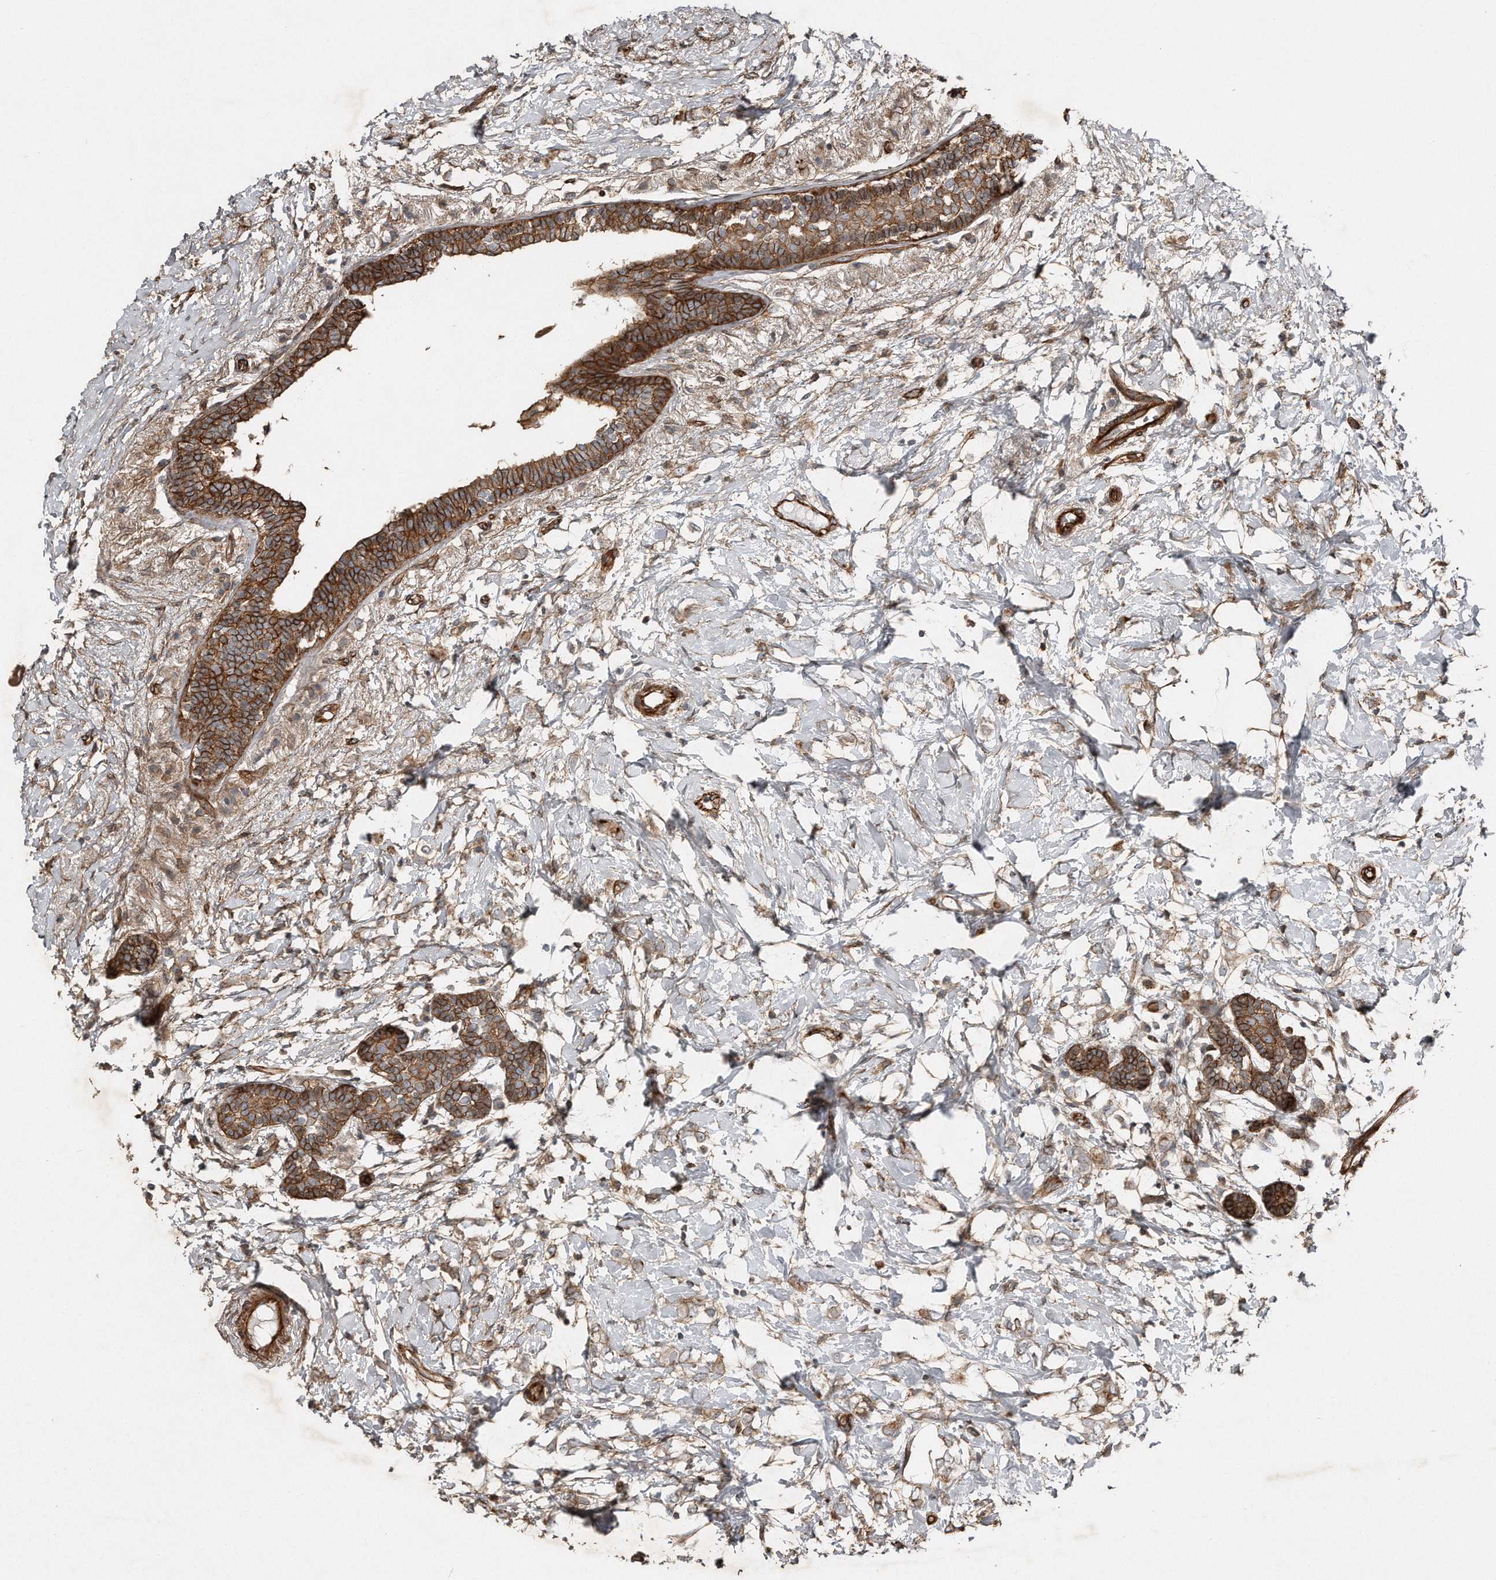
{"staining": {"intensity": "weak", "quantity": ">75%", "location": "cytoplasmic/membranous"}, "tissue": "breast cancer", "cell_type": "Tumor cells", "image_type": "cancer", "snomed": [{"axis": "morphology", "description": "Normal tissue, NOS"}, {"axis": "morphology", "description": "Lobular carcinoma"}, {"axis": "topography", "description": "Breast"}], "caption": "Breast lobular carcinoma stained with DAB (3,3'-diaminobenzidine) immunohistochemistry reveals low levels of weak cytoplasmic/membranous expression in about >75% of tumor cells. (Stains: DAB (3,3'-diaminobenzidine) in brown, nuclei in blue, Microscopy: brightfield microscopy at high magnification).", "gene": "SNAP47", "patient": {"sex": "female", "age": 47}}